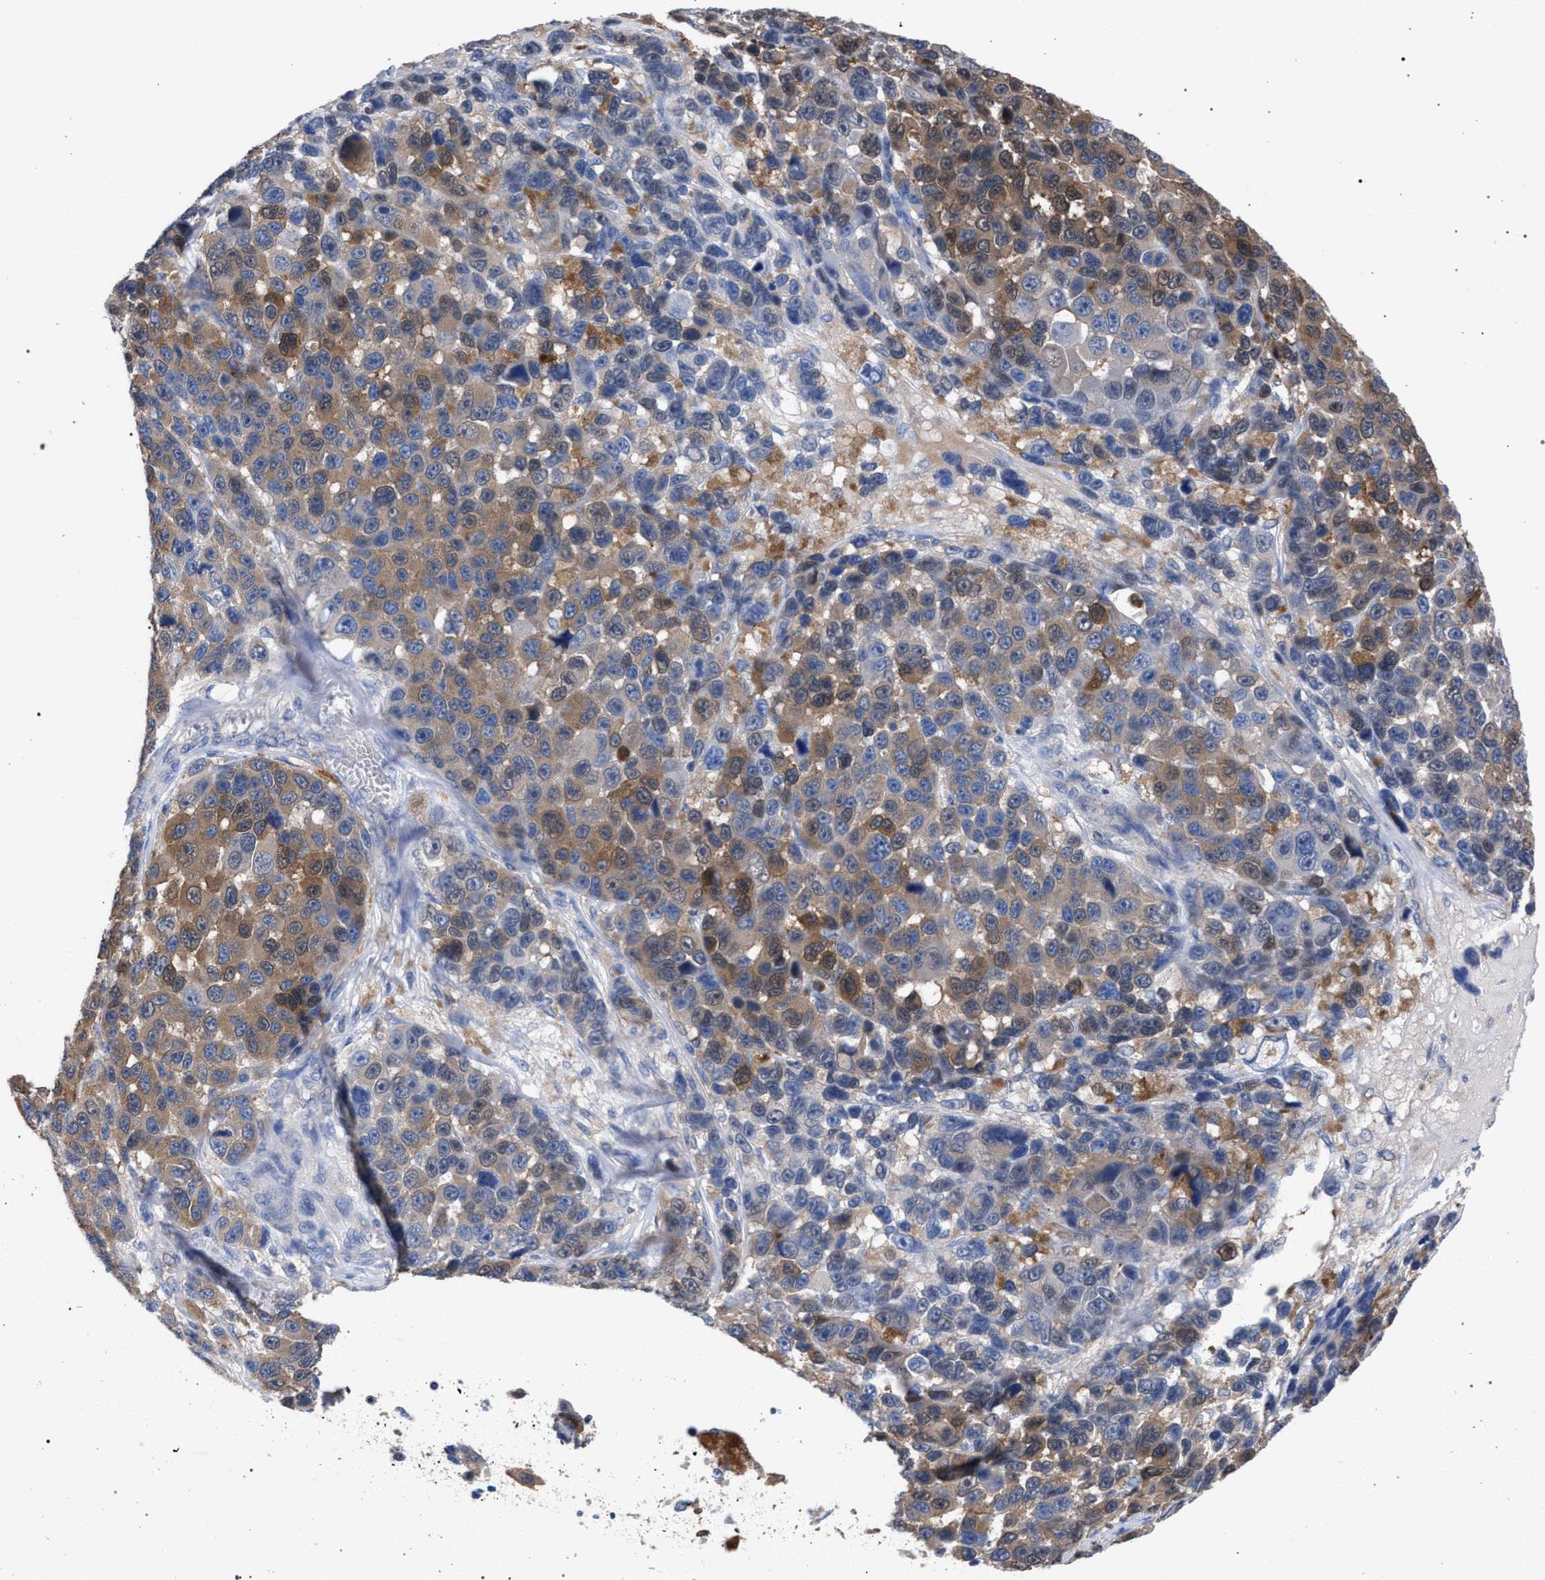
{"staining": {"intensity": "weak", "quantity": "25%-75%", "location": "cytoplasmic/membranous"}, "tissue": "melanoma", "cell_type": "Tumor cells", "image_type": "cancer", "snomed": [{"axis": "morphology", "description": "Malignant melanoma, NOS"}, {"axis": "topography", "description": "Skin"}], "caption": "The micrograph exhibits a brown stain indicating the presence of a protein in the cytoplasmic/membranous of tumor cells in malignant melanoma. (DAB IHC, brown staining for protein, blue staining for nuclei).", "gene": "GMPR", "patient": {"sex": "male", "age": 53}}